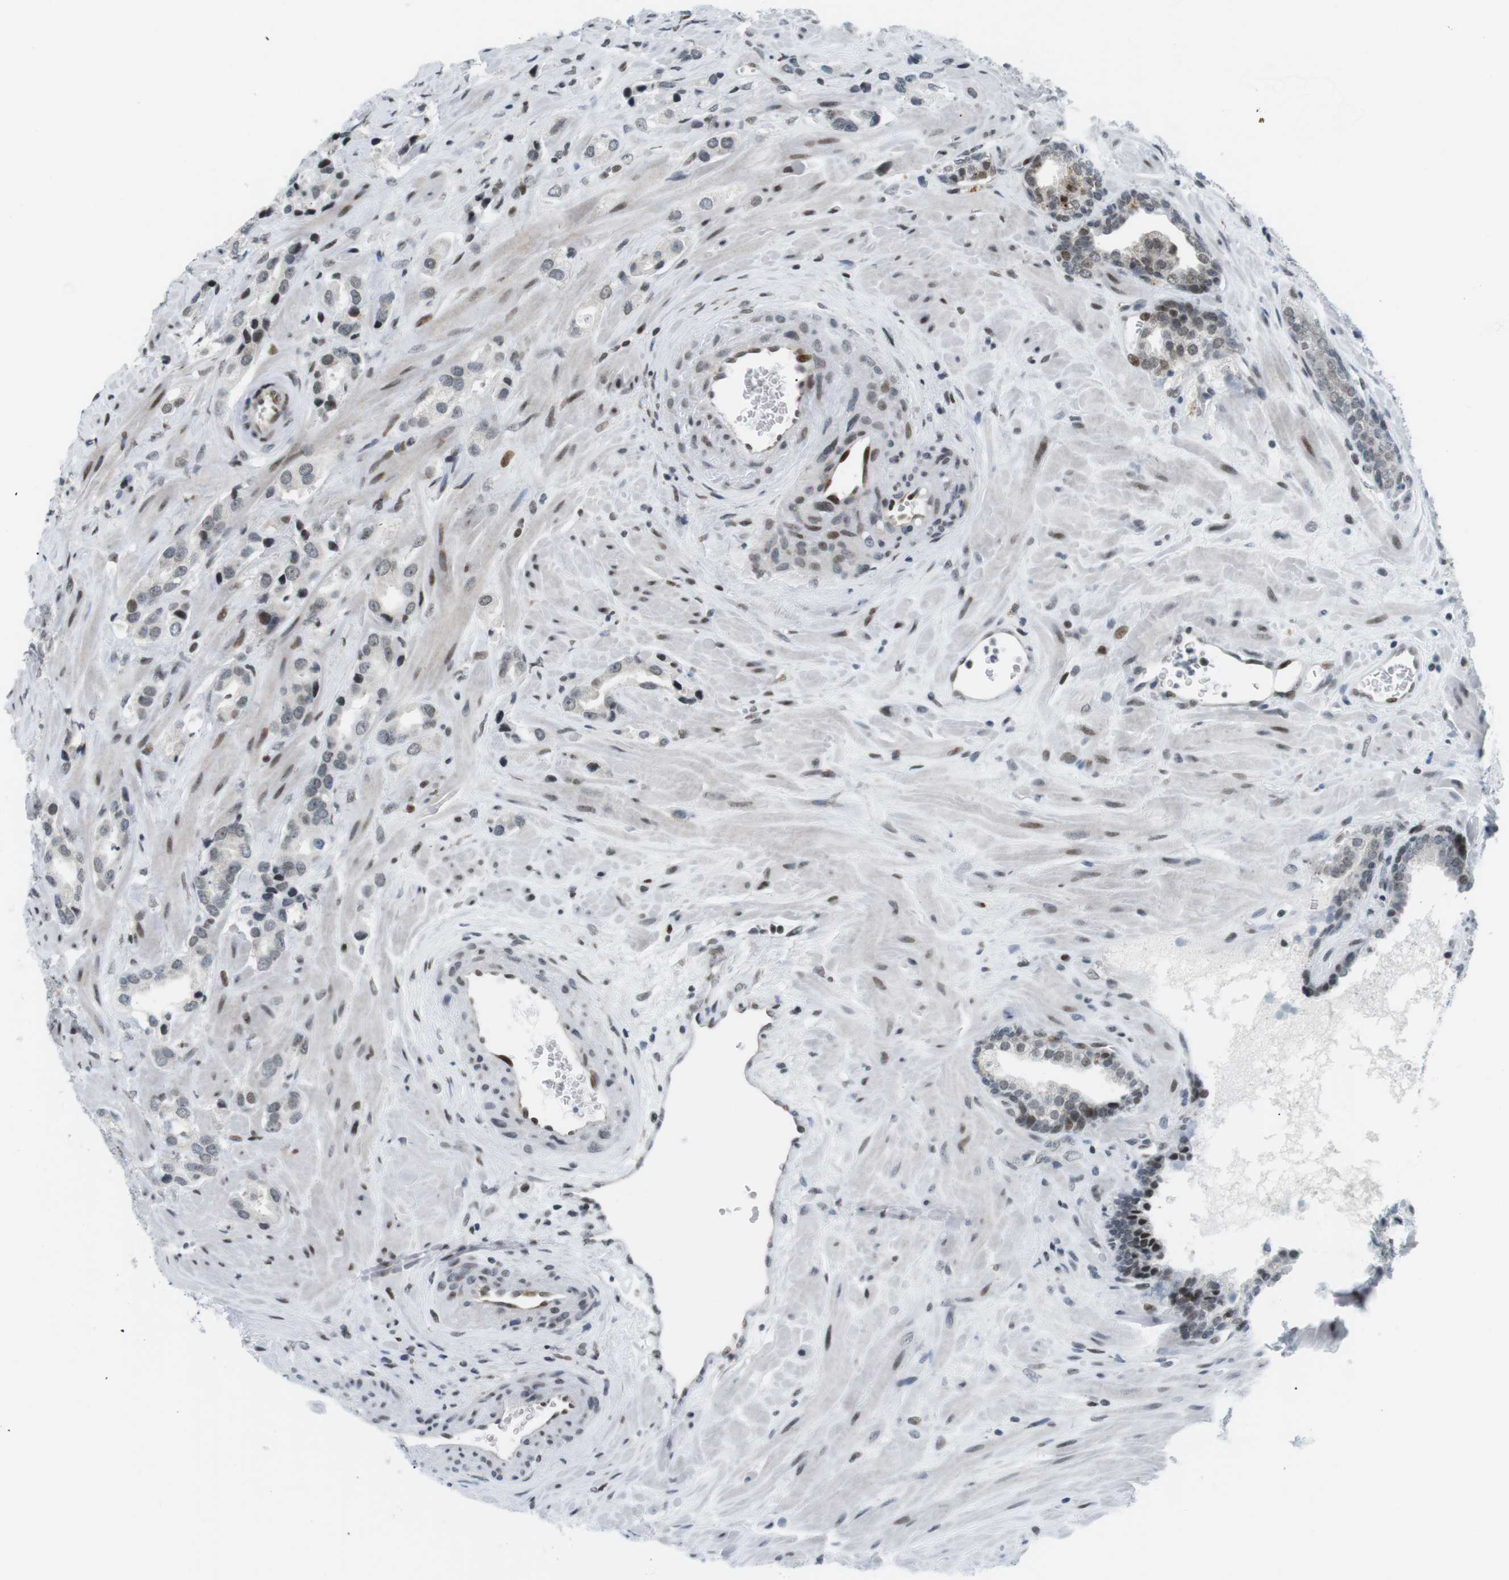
{"staining": {"intensity": "weak", "quantity": "<25%", "location": "nuclear"}, "tissue": "prostate cancer", "cell_type": "Tumor cells", "image_type": "cancer", "snomed": [{"axis": "morphology", "description": "Adenocarcinoma, High grade"}, {"axis": "topography", "description": "Prostate"}], "caption": "This is an immunohistochemistry histopathology image of human prostate cancer. There is no positivity in tumor cells.", "gene": "CDC27", "patient": {"sex": "male", "age": 64}}